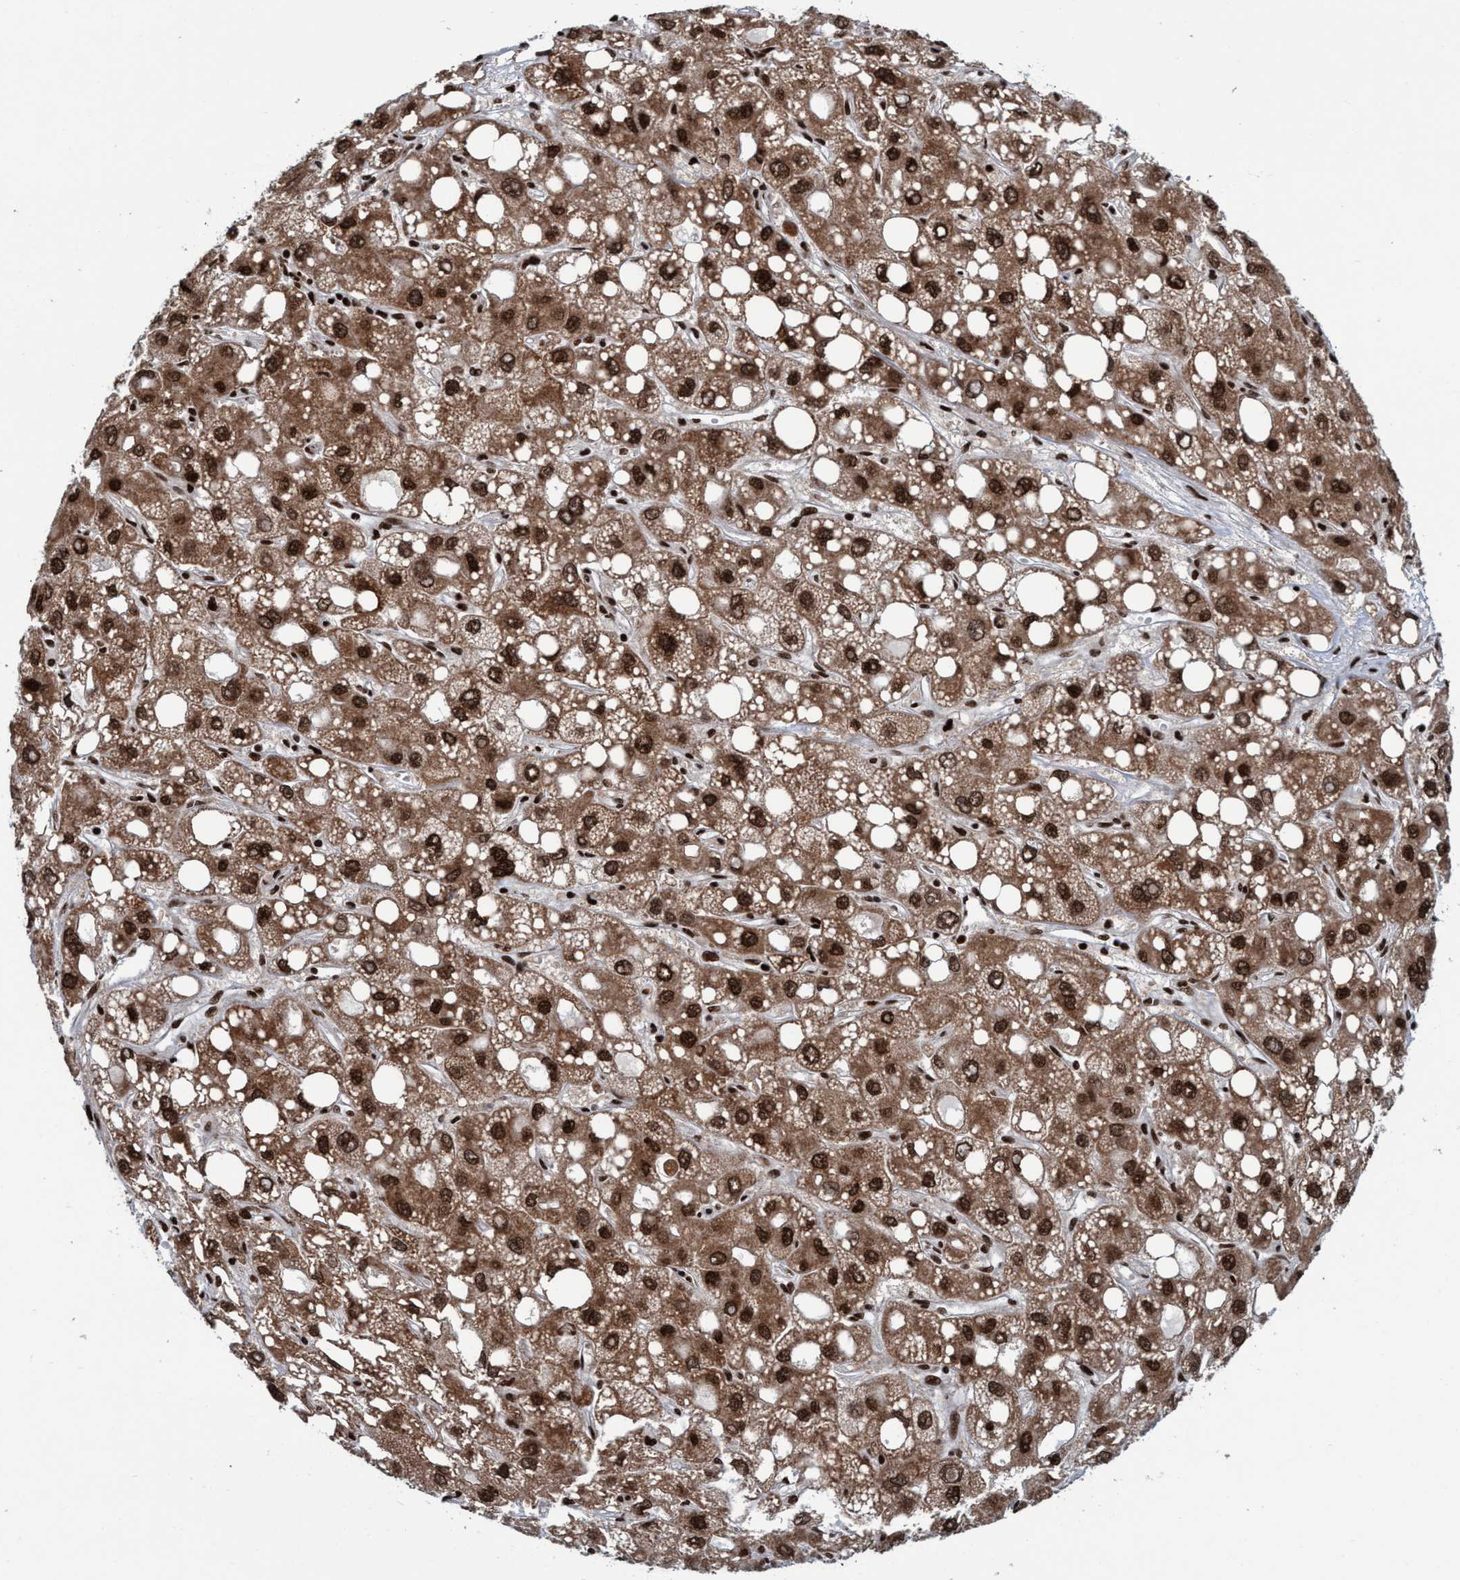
{"staining": {"intensity": "strong", "quantity": ">75%", "location": "cytoplasmic/membranous,nuclear"}, "tissue": "liver cancer", "cell_type": "Tumor cells", "image_type": "cancer", "snomed": [{"axis": "morphology", "description": "Carcinoma, Hepatocellular, NOS"}, {"axis": "topography", "description": "Liver"}], "caption": "A brown stain shows strong cytoplasmic/membranous and nuclear staining of a protein in human liver hepatocellular carcinoma tumor cells.", "gene": "TOPBP1", "patient": {"sex": "male", "age": 55}}